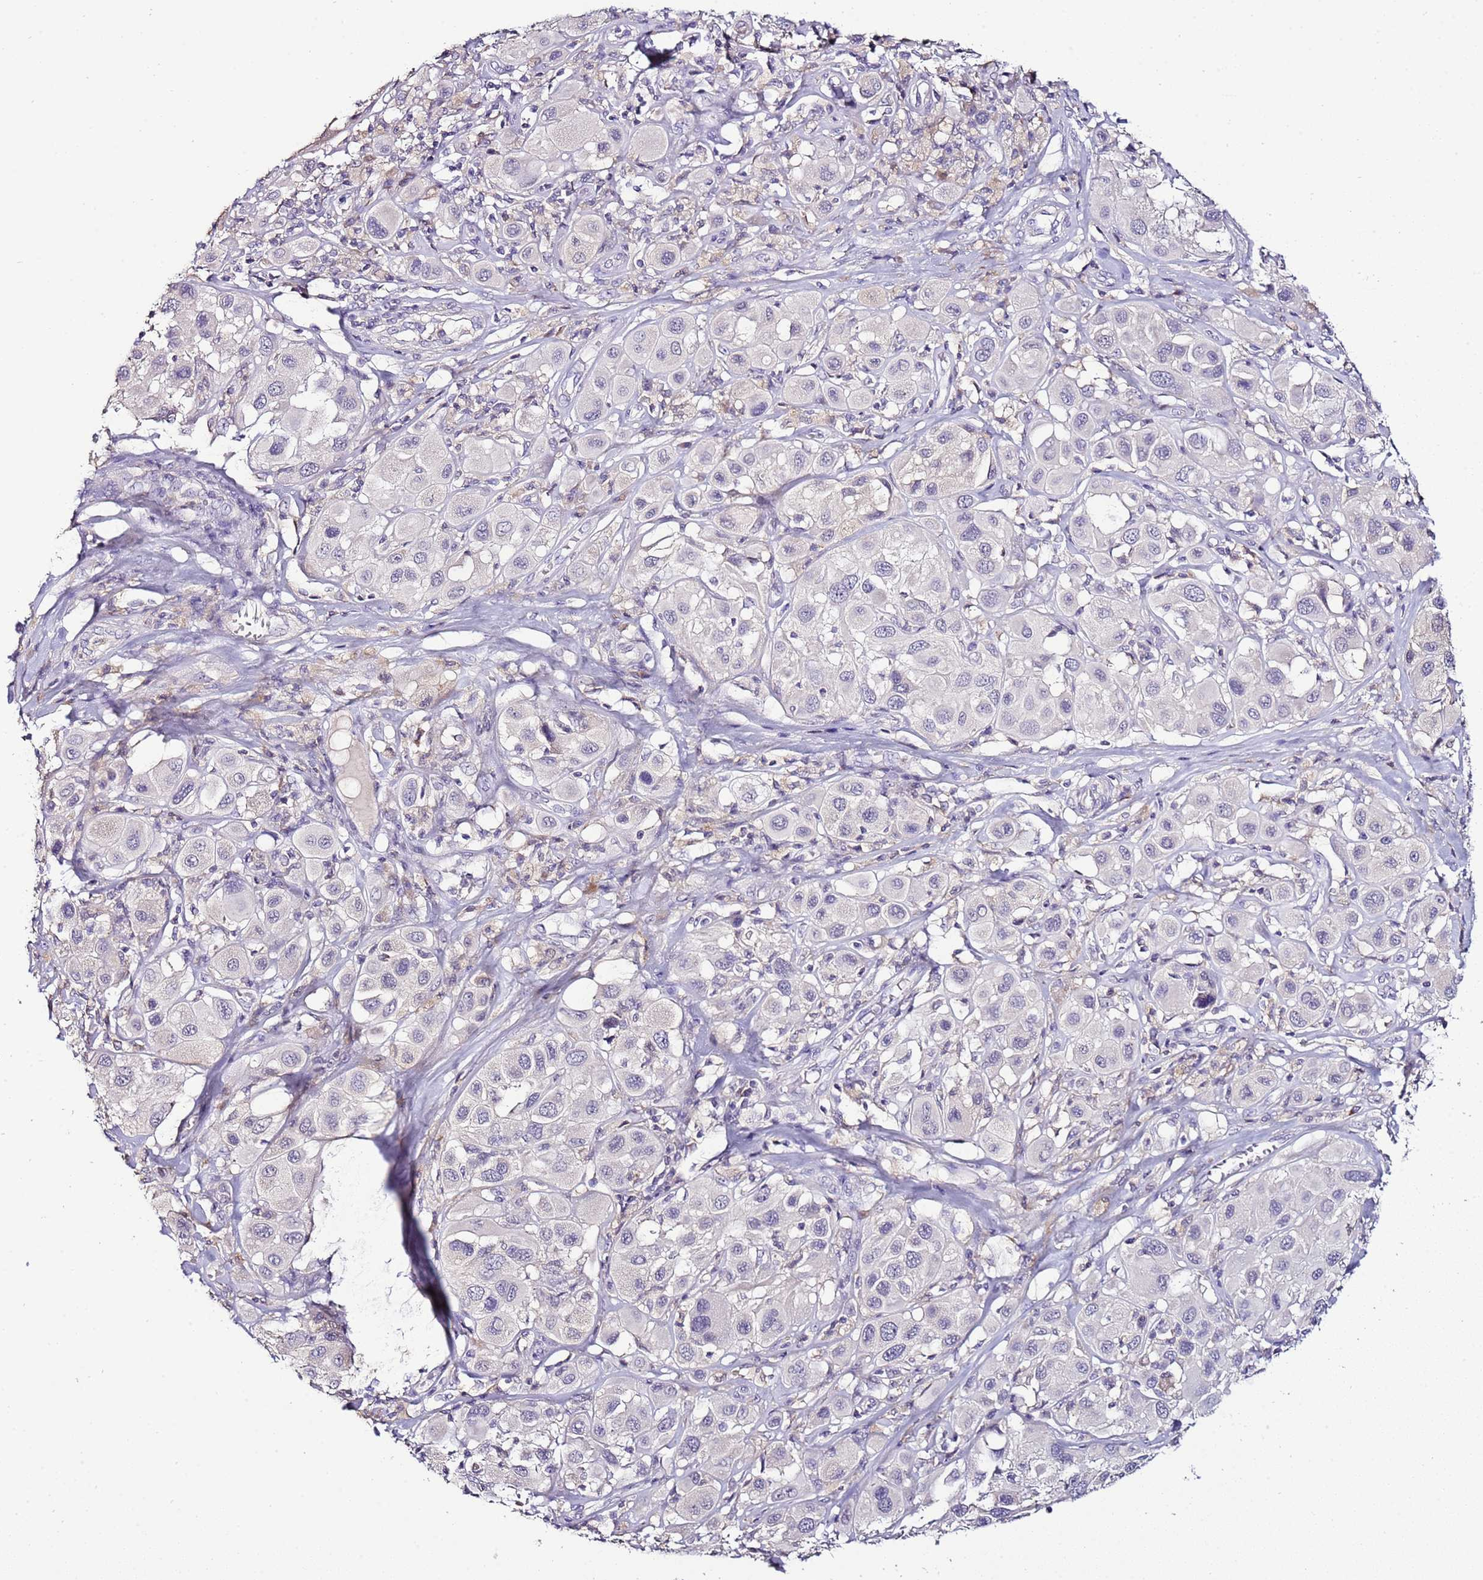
{"staining": {"intensity": "negative", "quantity": "none", "location": "none"}, "tissue": "melanoma", "cell_type": "Tumor cells", "image_type": "cancer", "snomed": [{"axis": "morphology", "description": "Malignant melanoma, Metastatic site"}, {"axis": "topography", "description": "Skin"}], "caption": "Immunohistochemical staining of human melanoma demonstrates no significant expression in tumor cells.", "gene": "IL2RG", "patient": {"sex": "male", "age": 41}}